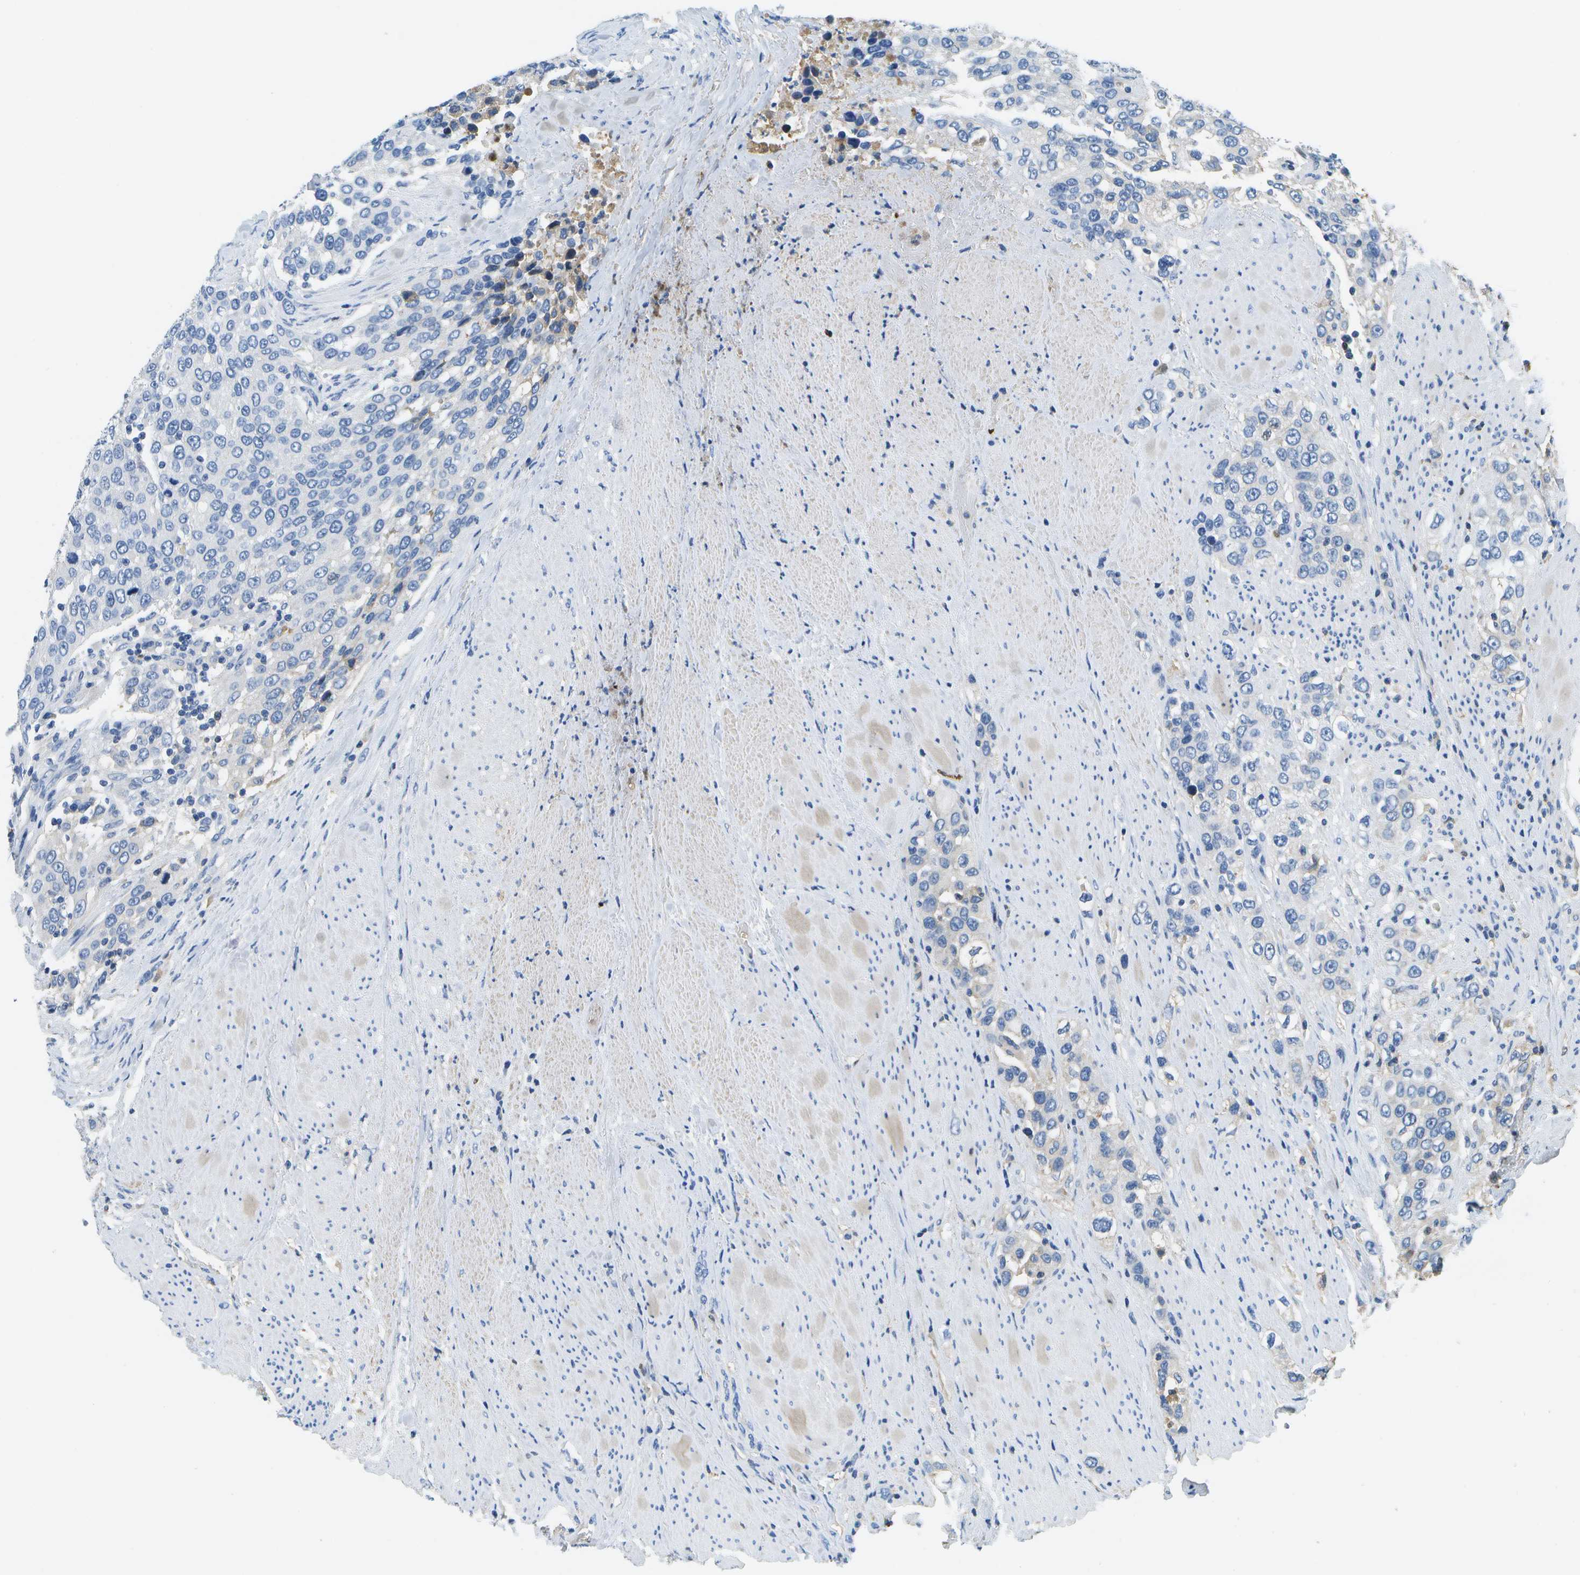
{"staining": {"intensity": "weak", "quantity": "<25%", "location": "cytoplasmic/membranous"}, "tissue": "urothelial cancer", "cell_type": "Tumor cells", "image_type": "cancer", "snomed": [{"axis": "morphology", "description": "Urothelial carcinoma, High grade"}, {"axis": "topography", "description": "Urinary bladder"}], "caption": "The histopathology image displays no significant expression in tumor cells of high-grade urothelial carcinoma. (DAB IHC, high magnification).", "gene": "SERPINA1", "patient": {"sex": "female", "age": 80}}